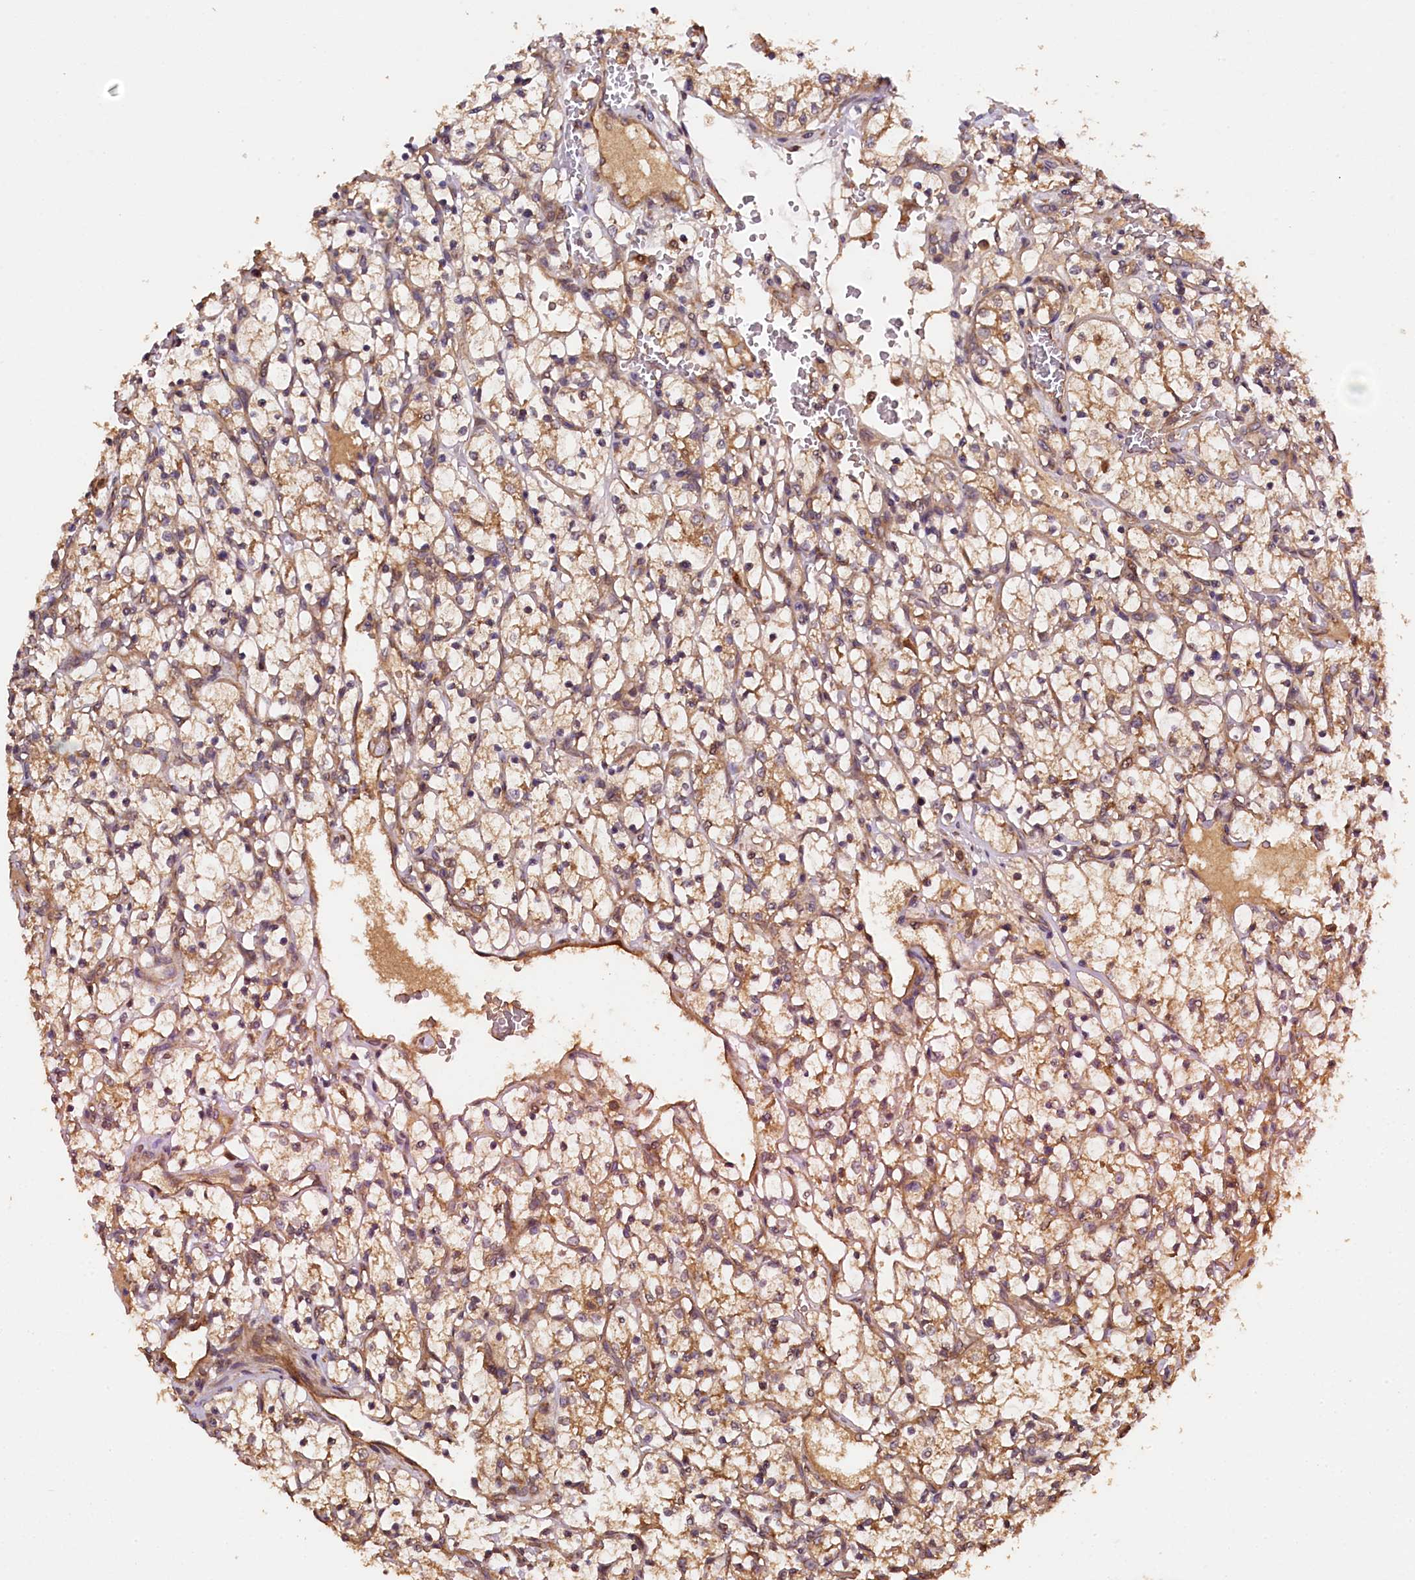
{"staining": {"intensity": "moderate", "quantity": ">75%", "location": "cytoplasmic/membranous"}, "tissue": "renal cancer", "cell_type": "Tumor cells", "image_type": "cancer", "snomed": [{"axis": "morphology", "description": "Adenocarcinoma, NOS"}, {"axis": "topography", "description": "Kidney"}], "caption": "The image exhibits immunohistochemical staining of renal cancer. There is moderate cytoplasmic/membranous positivity is seen in about >75% of tumor cells.", "gene": "KLC2", "patient": {"sex": "female", "age": 69}}